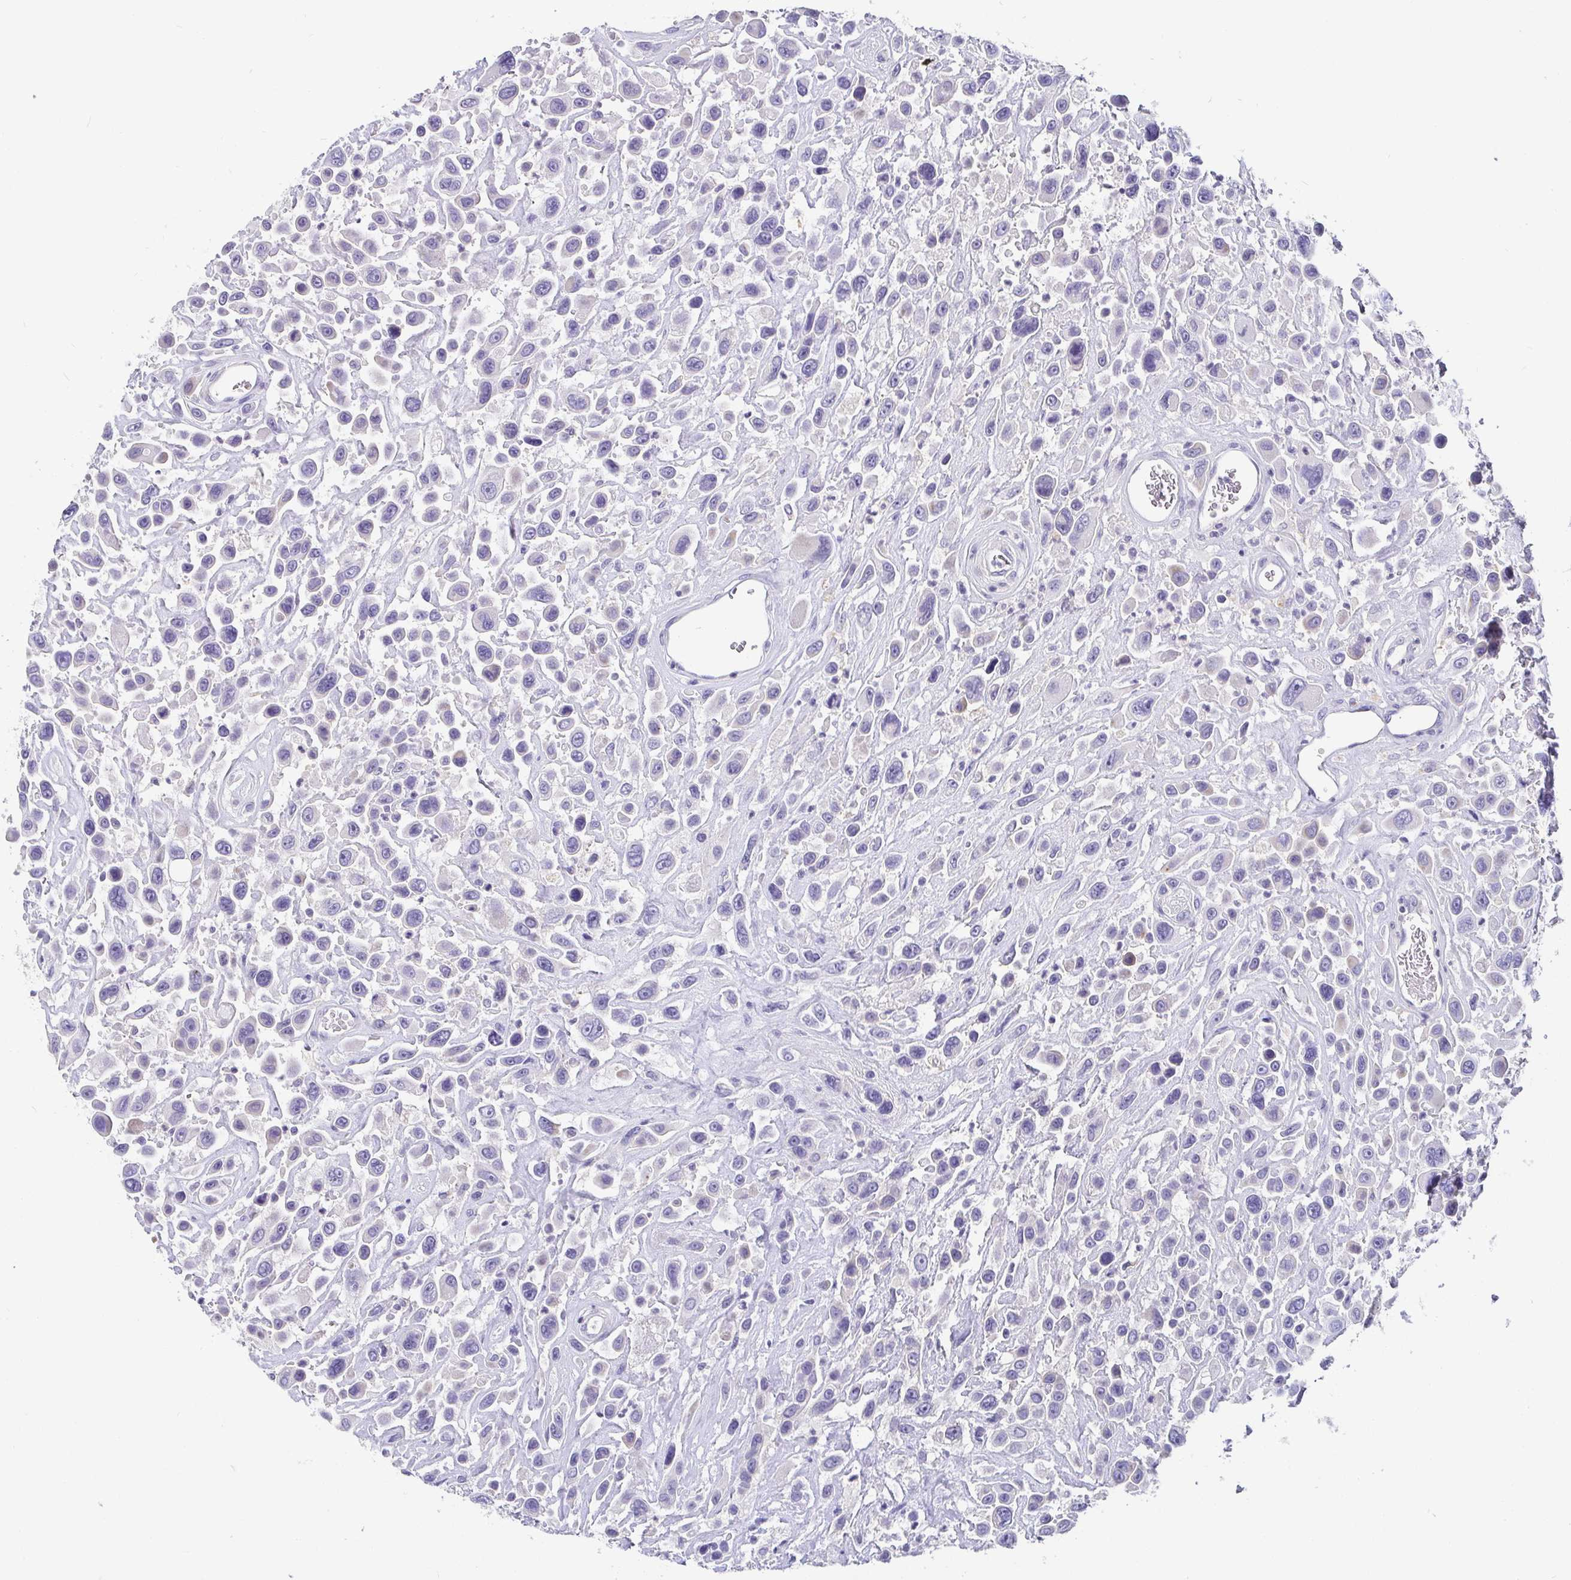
{"staining": {"intensity": "negative", "quantity": "none", "location": "none"}, "tissue": "urothelial cancer", "cell_type": "Tumor cells", "image_type": "cancer", "snomed": [{"axis": "morphology", "description": "Urothelial carcinoma, High grade"}, {"axis": "topography", "description": "Urinary bladder"}], "caption": "Immunohistochemistry histopathology image of human high-grade urothelial carcinoma stained for a protein (brown), which demonstrates no expression in tumor cells.", "gene": "ADAMTS6", "patient": {"sex": "male", "age": 53}}